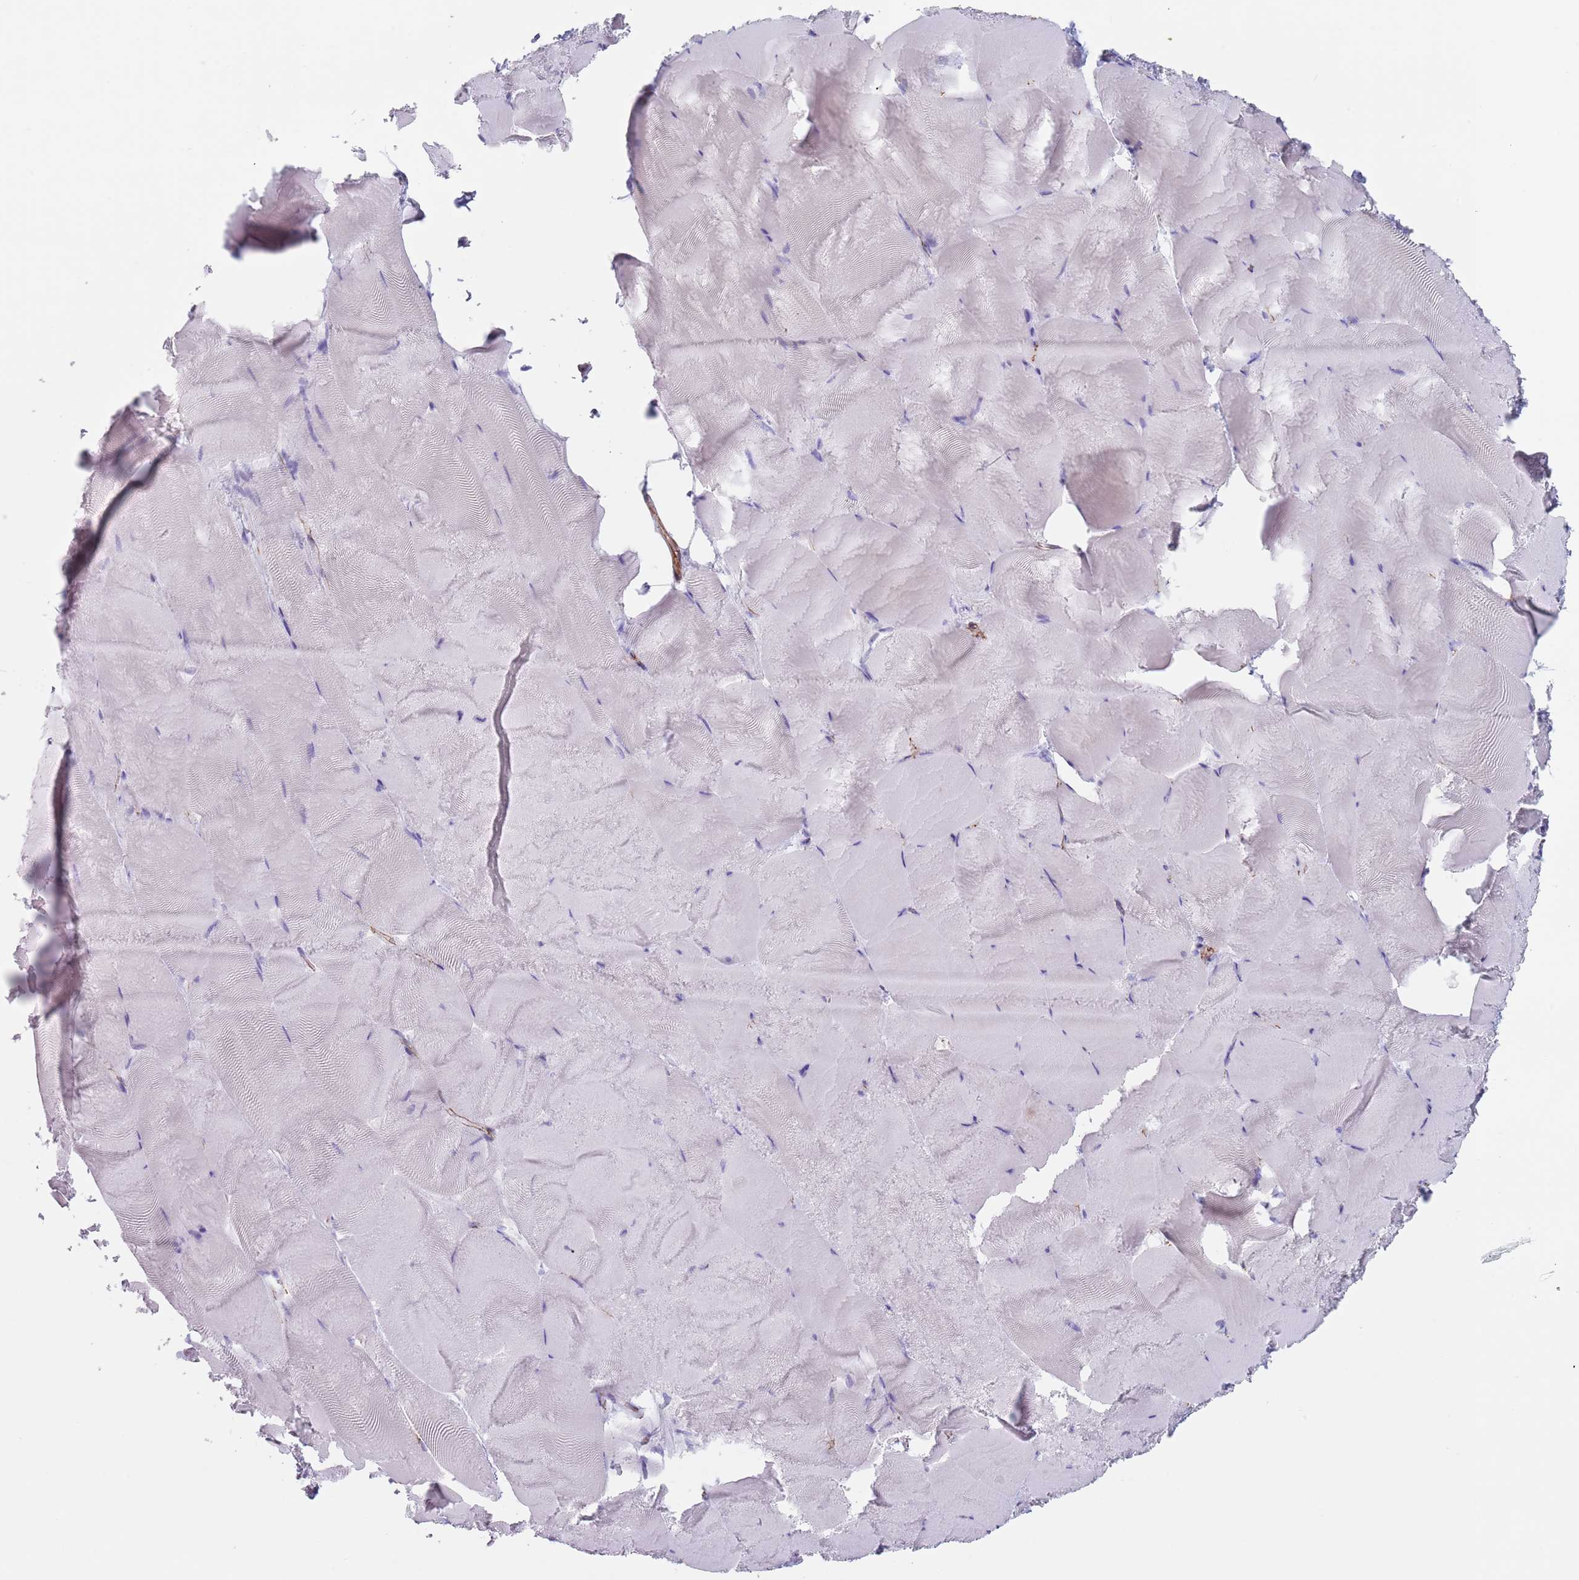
{"staining": {"intensity": "negative", "quantity": "none", "location": "none"}, "tissue": "skeletal muscle", "cell_type": "Myocytes", "image_type": "normal", "snomed": [{"axis": "morphology", "description": "Normal tissue, NOS"}, {"axis": "topography", "description": "Skeletal muscle"}], "caption": "Protein analysis of unremarkable skeletal muscle reveals no significant positivity in myocytes. Brightfield microscopy of IHC stained with DAB (3,3'-diaminobenzidine) (brown) and hematoxylin (blue), captured at high magnification.", "gene": "OR5A2", "patient": {"sex": "female", "age": 64}}